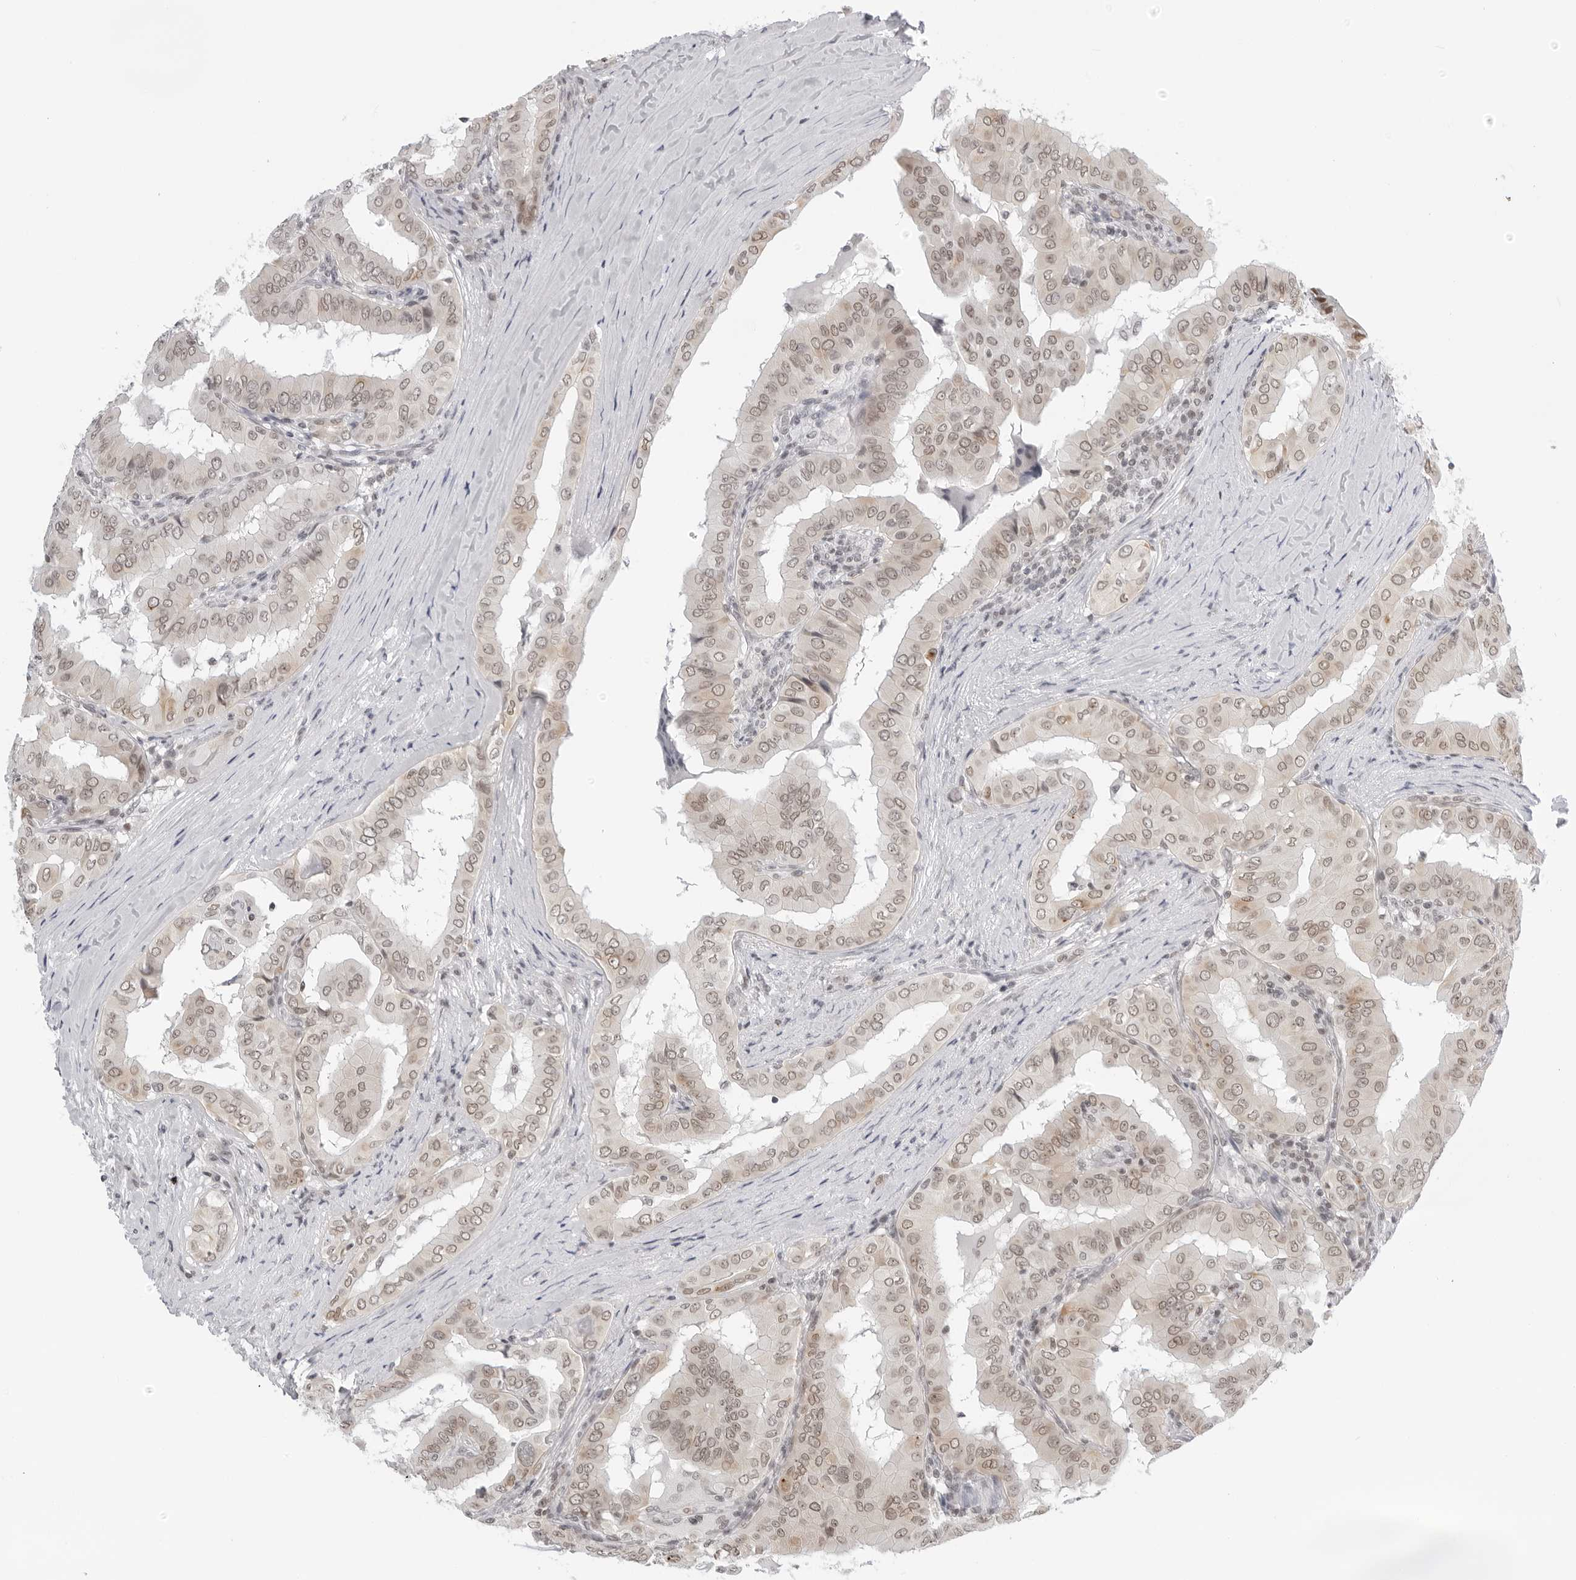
{"staining": {"intensity": "weak", "quantity": ">75%", "location": "nuclear"}, "tissue": "thyroid cancer", "cell_type": "Tumor cells", "image_type": "cancer", "snomed": [{"axis": "morphology", "description": "Papillary adenocarcinoma, NOS"}, {"axis": "topography", "description": "Thyroid gland"}], "caption": "The photomicrograph shows a brown stain indicating the presence of a protein in the nuclear of tumor cells in thyroid cancer (papillary adenocarcinoma).", "gene": "MSH6", "patient": {"sex": "male", "age": 33}}